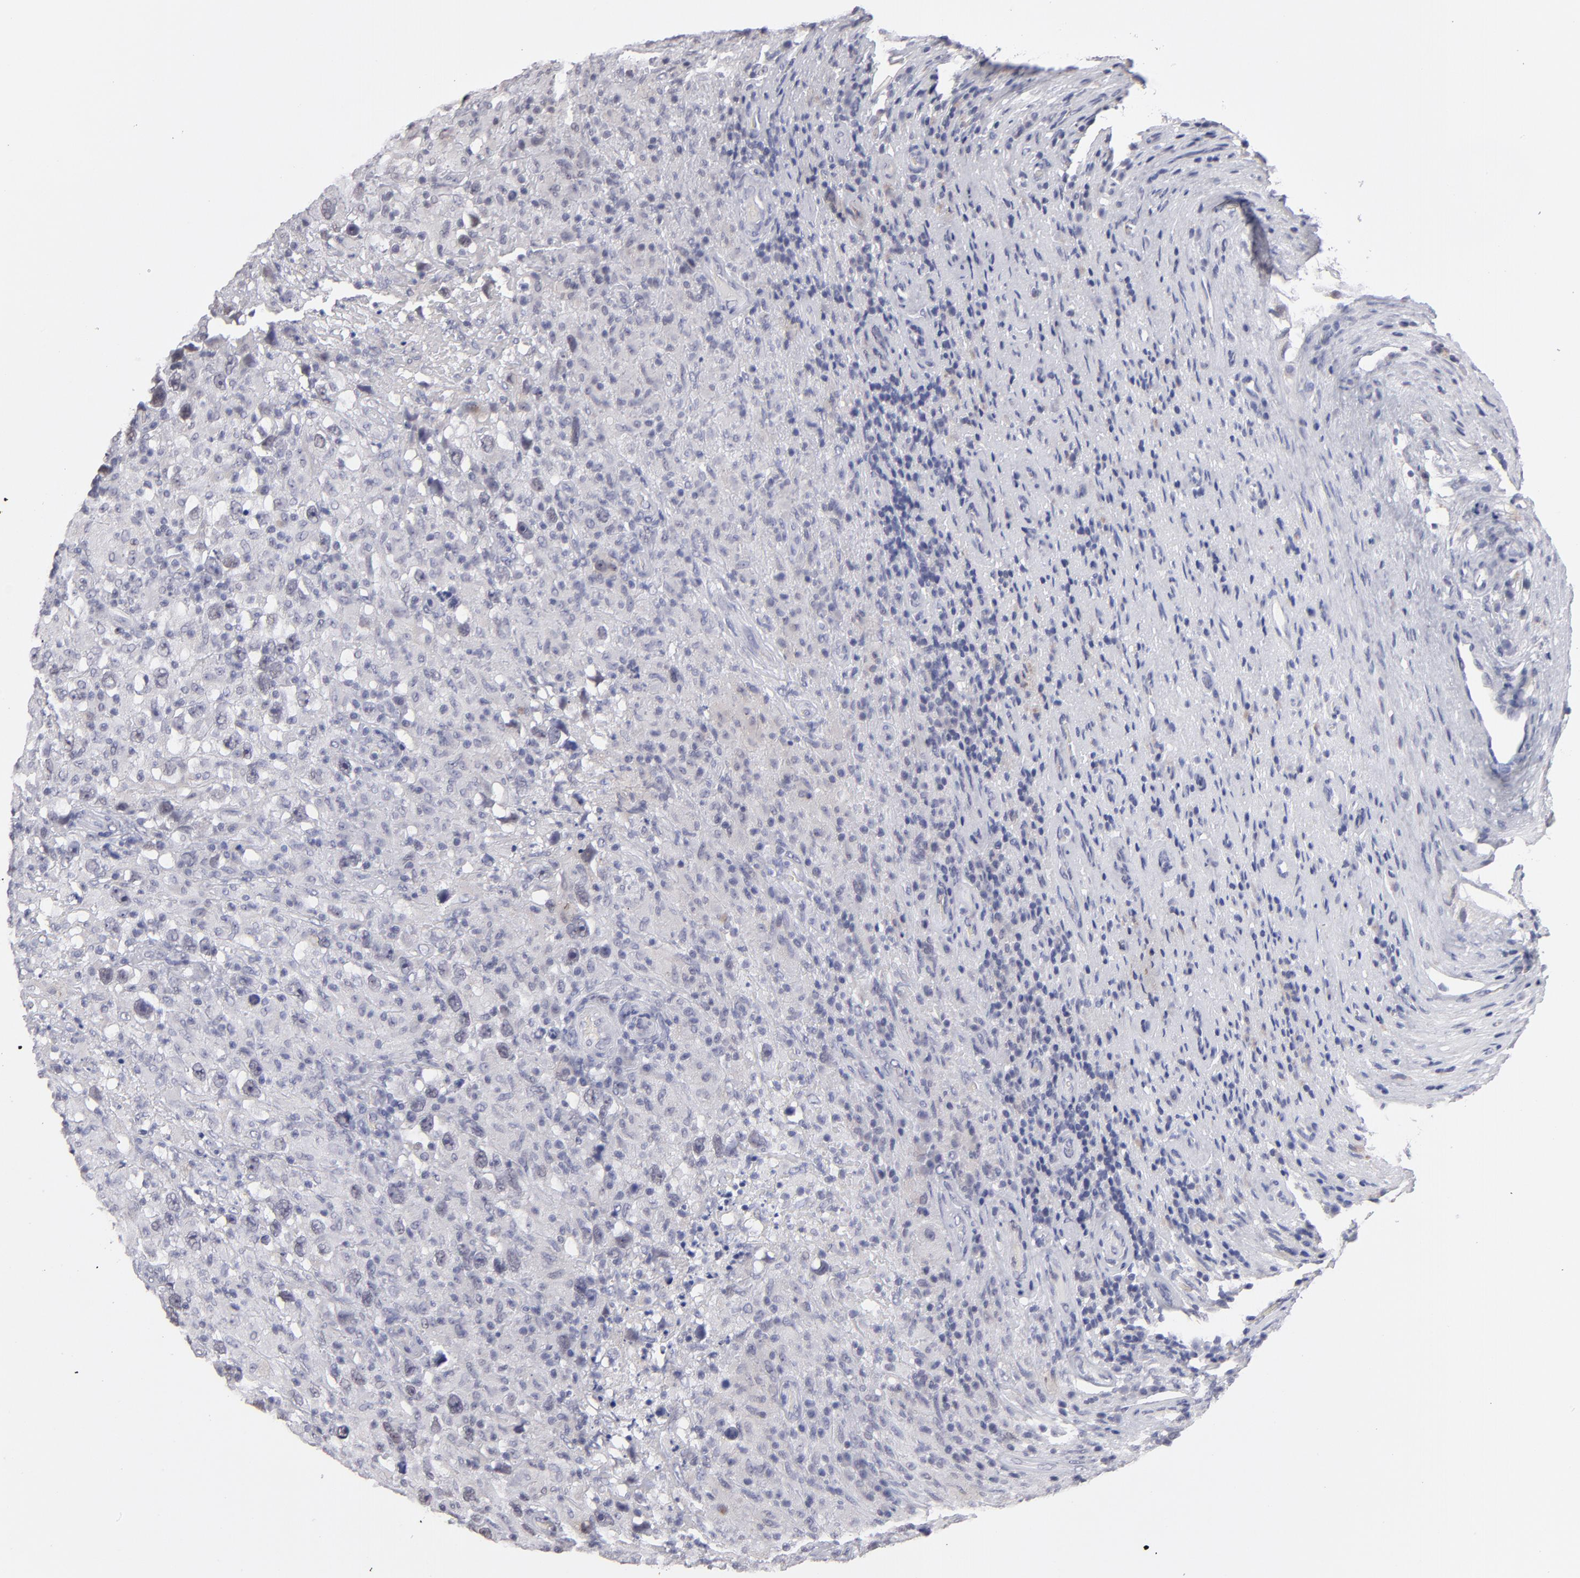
{"staining": {"intensity": "negative", "quantity": "none", "location": "none"}, "tissue": "testis cancer", "cell_type": "Tumor cells", "image_type": "cancer", "snomed": [{"axis": "morphology", "description": "Seminoma, NOS"}, {"axis": "topography", "description": "Testis"}], "caption": "The IHC histopathology image has no significant positivity in tumor cells of testis seminoma tissue.", "gene": "TEX11", "patient": {"sex": "male", "age": 34}}